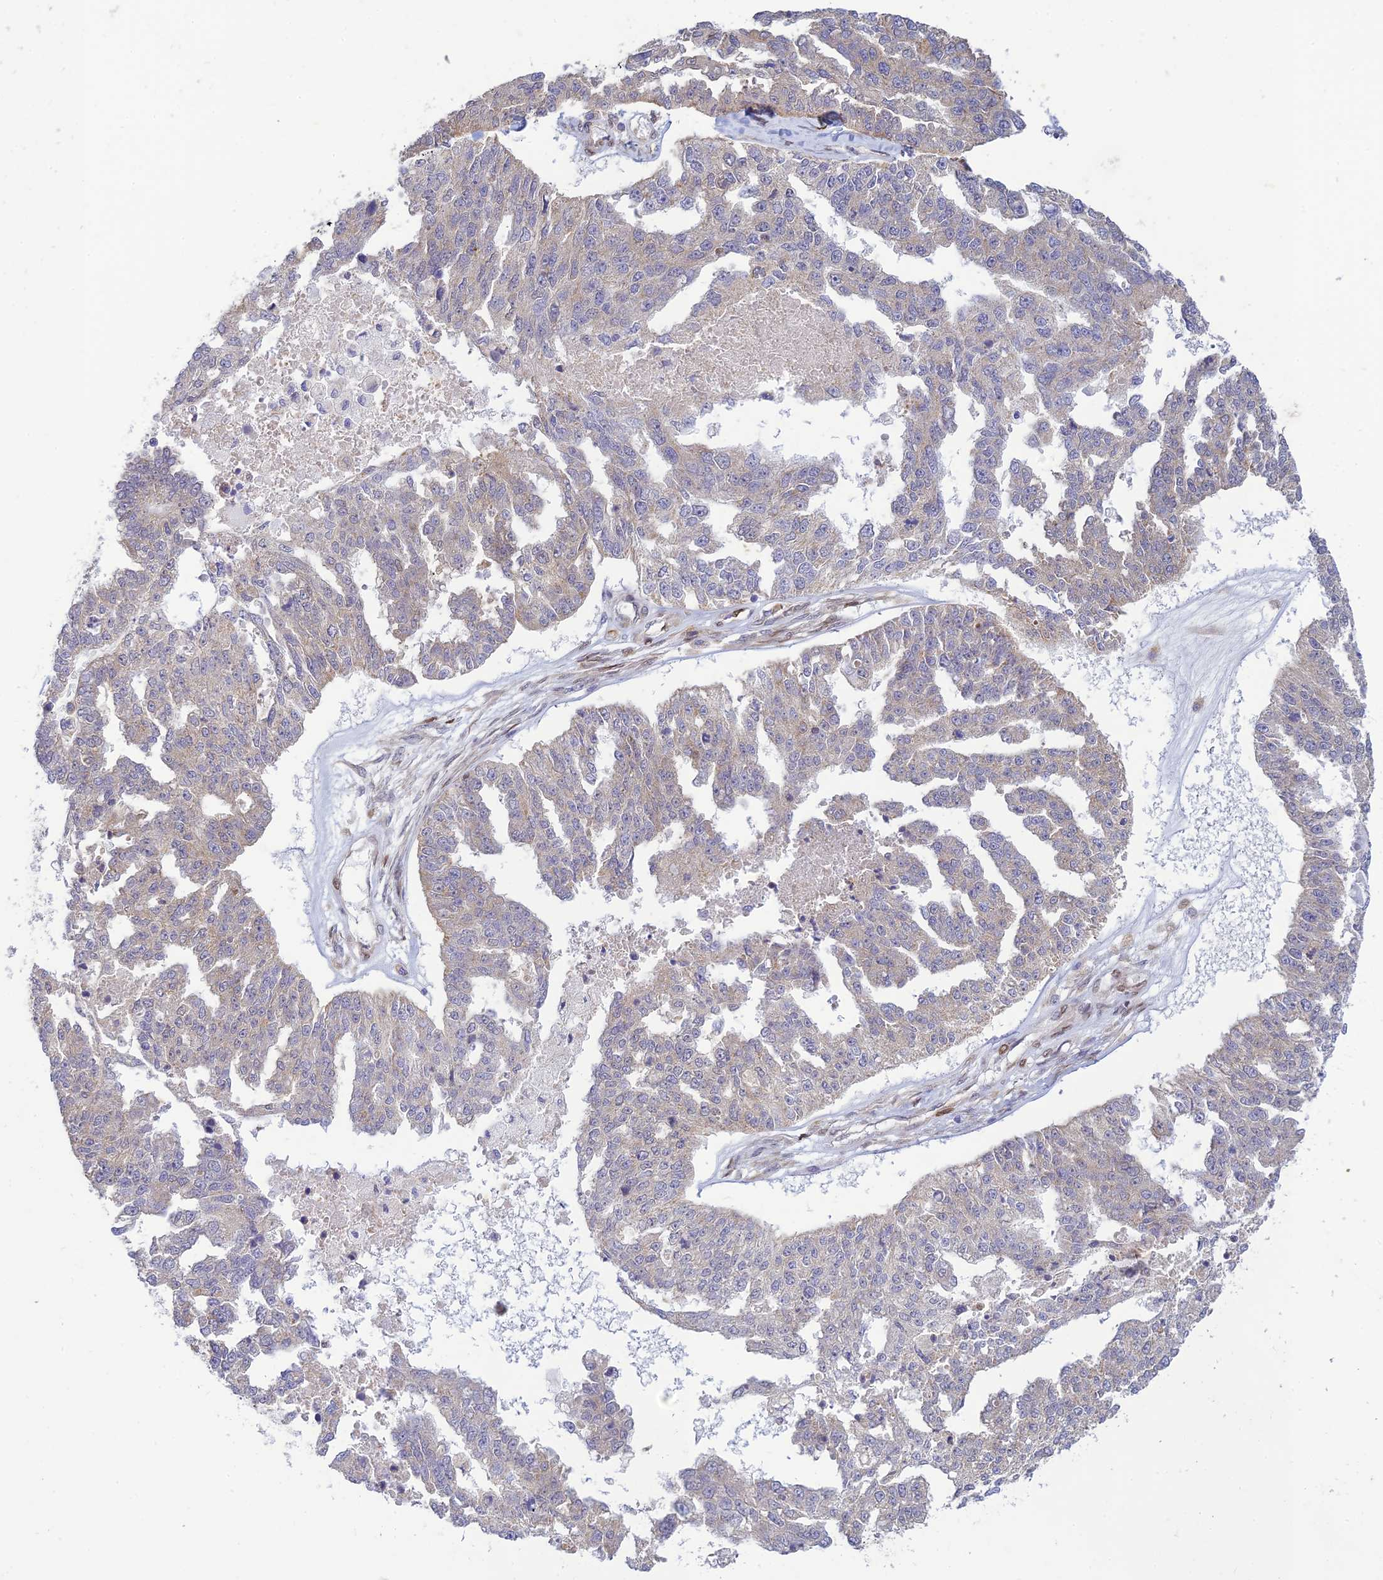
{"staining": {"intensity": "weak", "quantity": "25%-75%", "location": "cytoplasmic/membranous"}, "tissue": "ovarian cancer", "cell_type": "Tumor cells", "image_type": "cancer", "snomed": [{"axis": "morphology", "description": "Cystadenocarcinoma, serous, NOS"}, {"axis": "topography", "description": "Ovary"}], "caption": "Weak cytoplasmic/membranous expression for a protein is identified in about 25%-75% of tumor cells of ovarian cancer (serous cystadenocarcinoma) using immunohistochemistry.", "gene": "SKIC8", "patient": {"sex": "female", "age": 58}}